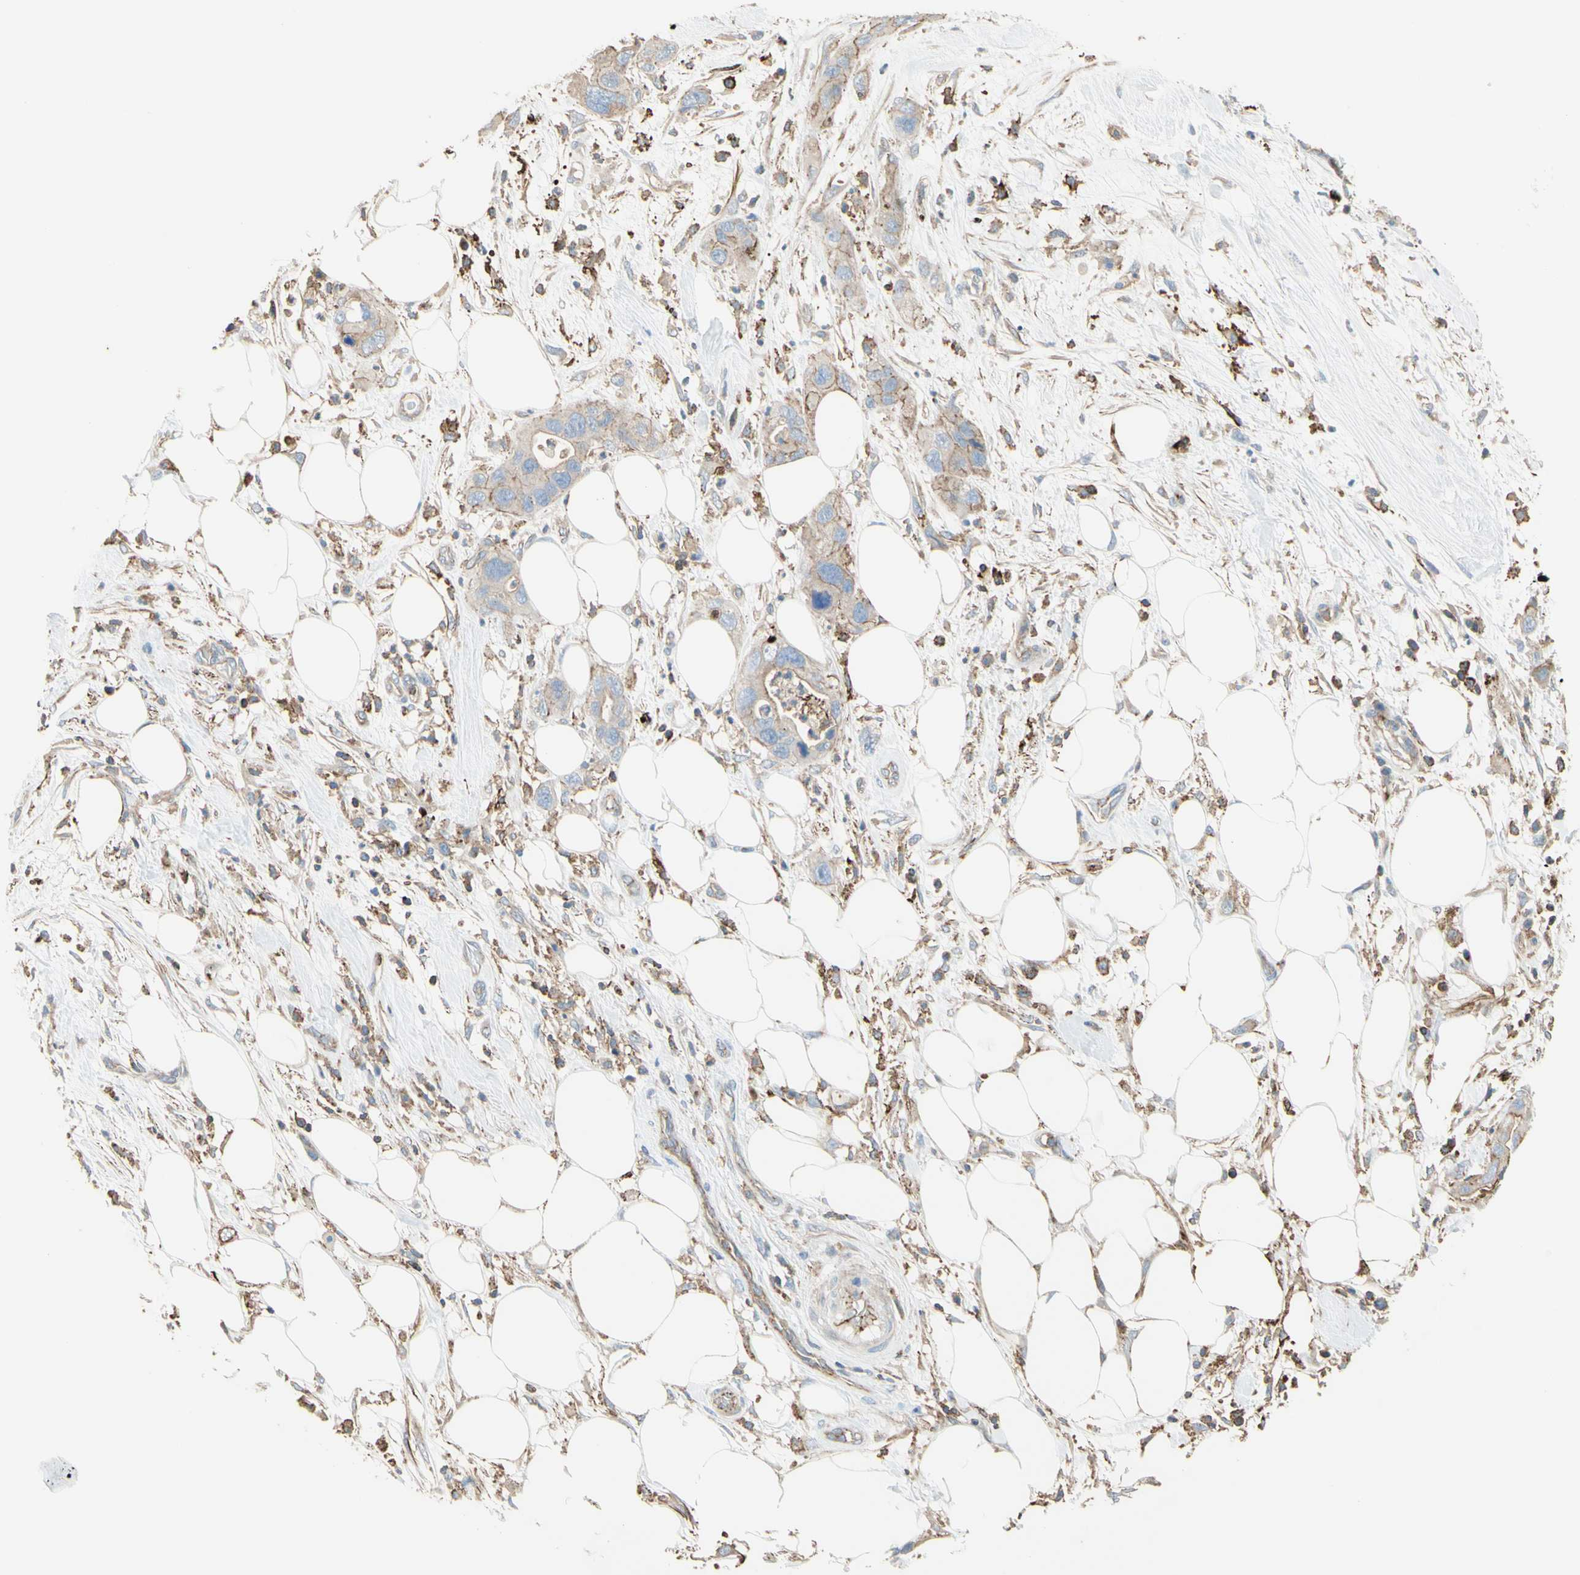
{"staining": {"intensity": "weak", "quantity": "25%-75%", "location": "cytoplasmic/membranous"}, "tissue": "pancreatic cancer", "cell_type": "Tumor cells", "image_type": "cancer", "snomed": [{"axis": "morphology", "description": "Adenocarcinoma, NOS"}, {"axis": "topography", "description": "Pancreas"}], "caption": "Immunohistochemical staining of pancreatic adenocarcinoma displays low levels of weak cytoplasmic/membranous protein positivity in approximately 25%-75% of tumor cells. Immunohistochemistry (ihc) stains the protein of interest in brown and the nuclei are stained blue.", "gene": "SEMA4C", "patient": {"sex": "female", "age": 71}}